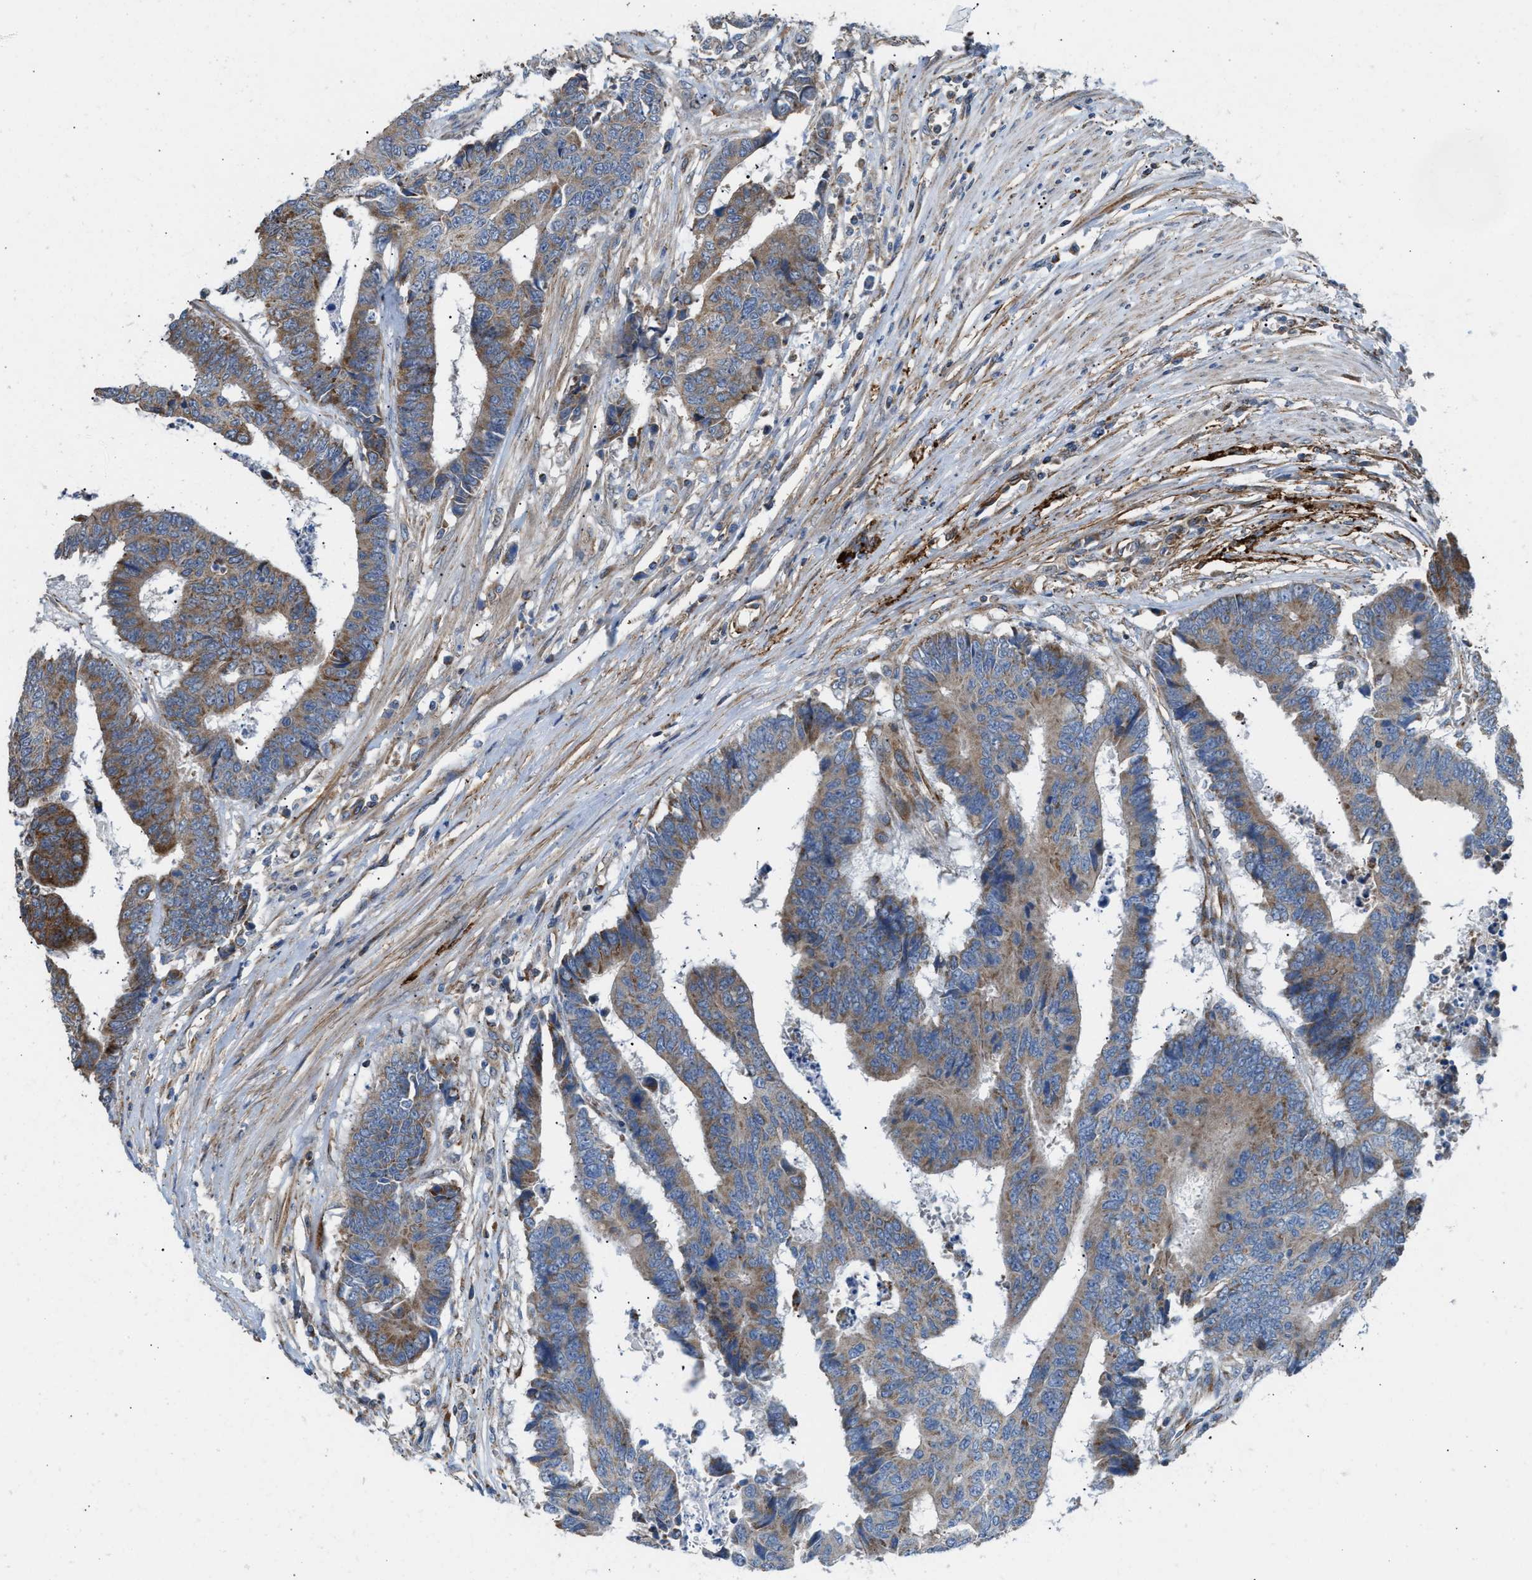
{"staining": {"intensity": "moderate", "quantity": ">75%", "location": "cytoplasmic/membranous"}, "tissue": "colorectal cancer", "cell_type": "Tumor cells", "image_type": "cancer", "snomed": [{"axis": "morphology", "description": "Adenocarcinoma, NOS"}, {"axis": "topography", "description": "Rectum"}], "caption": "The photomicrograph demonstrates staining of colorectal cancer, revealing moderate cytoplasmic/membranous protein expression (brown color) within tumor cells.", "gene": "SLC10A3", "patient": {"sex": "male", "age": 84}}